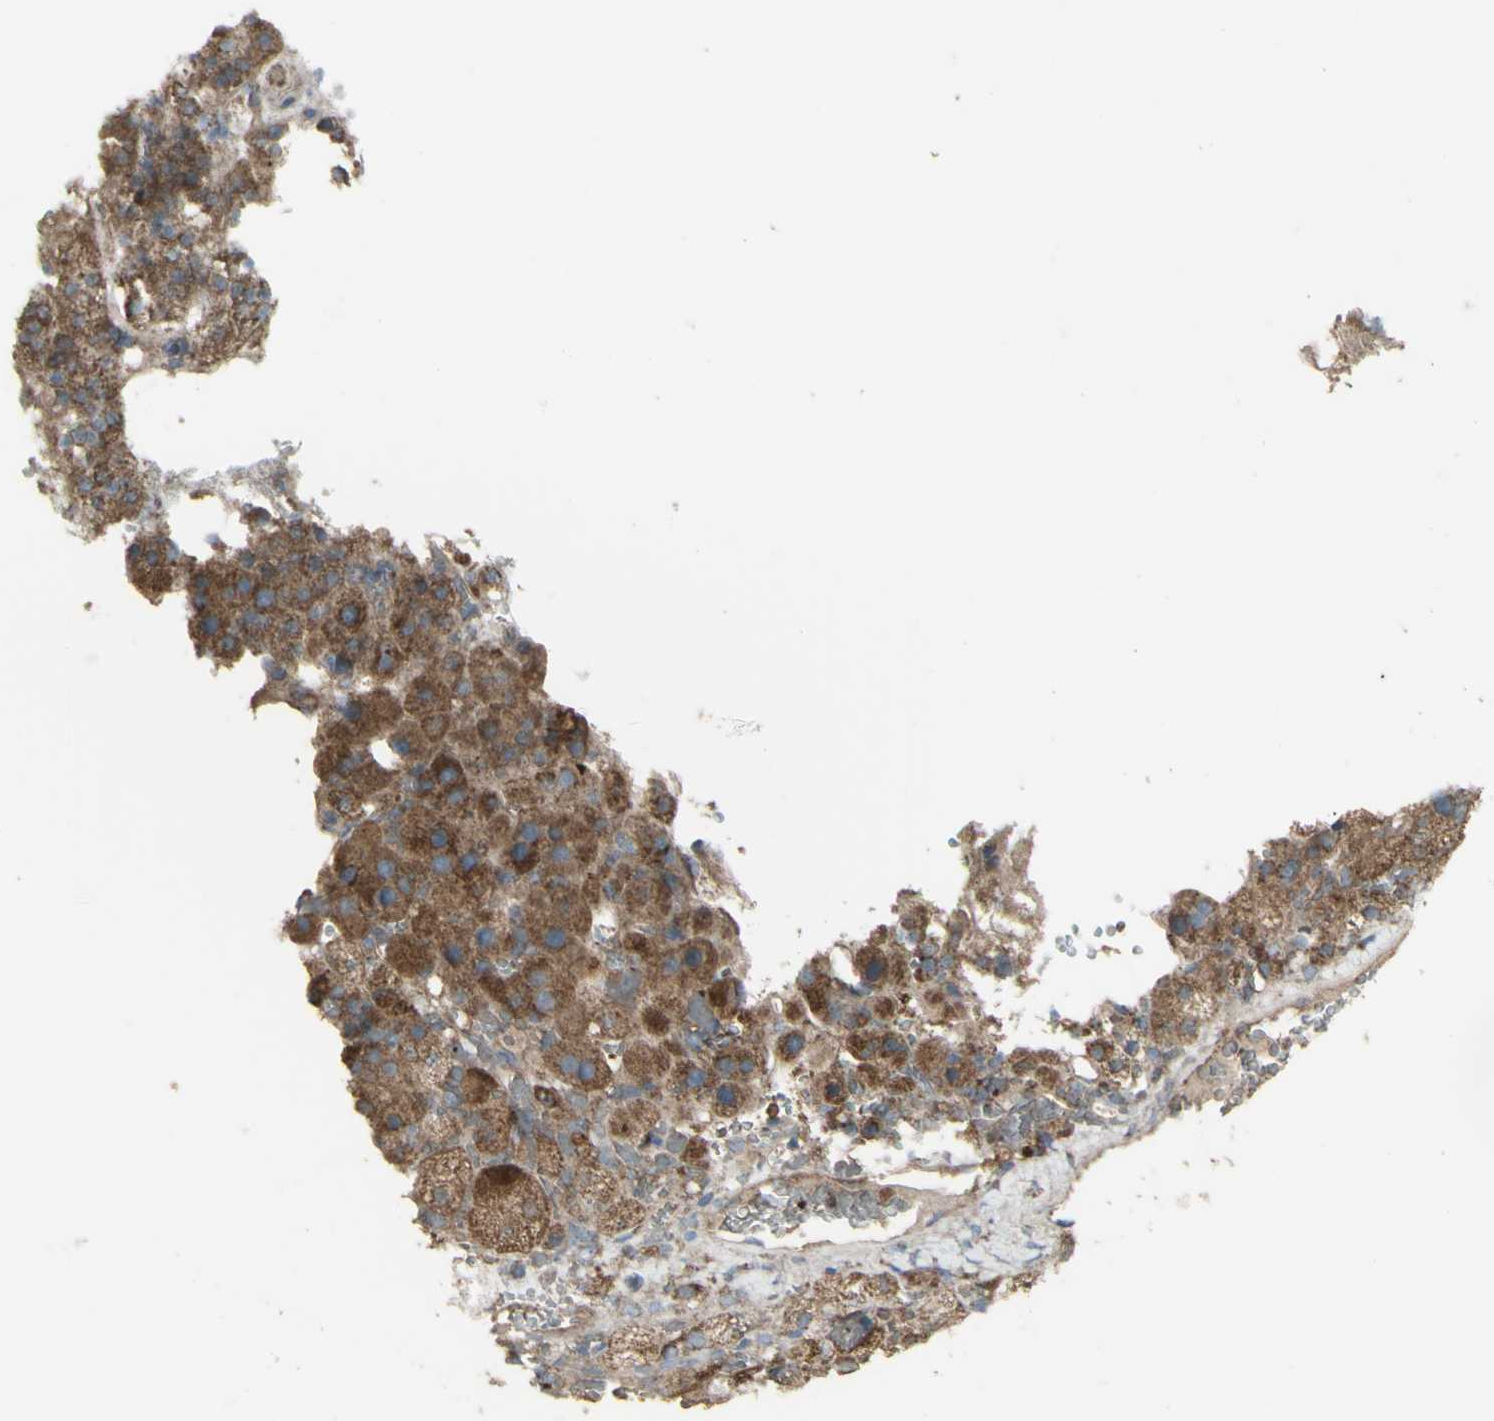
{"staining": {"intensity": "moderate", "quantity": ">75%", "location": "cytoplasmic/membranous"}, "tissue": "adrenal gland", "cell_type": "Glandular cells", "image_type": "normal", "snomed": [{"axis": "morphology", "description": "Normal tissue, NOS"}, {"axis": "topography", "description": "Adrenal gland"}], "caption": "Immunohistochemical staining of benign human adrenal gland exhibits medium levels of moderate cytoplasmic/membranous positivity in about >75% of glandular cells.", "gene": "SHC1", "patient": {"sex": "female", "age": 59}}